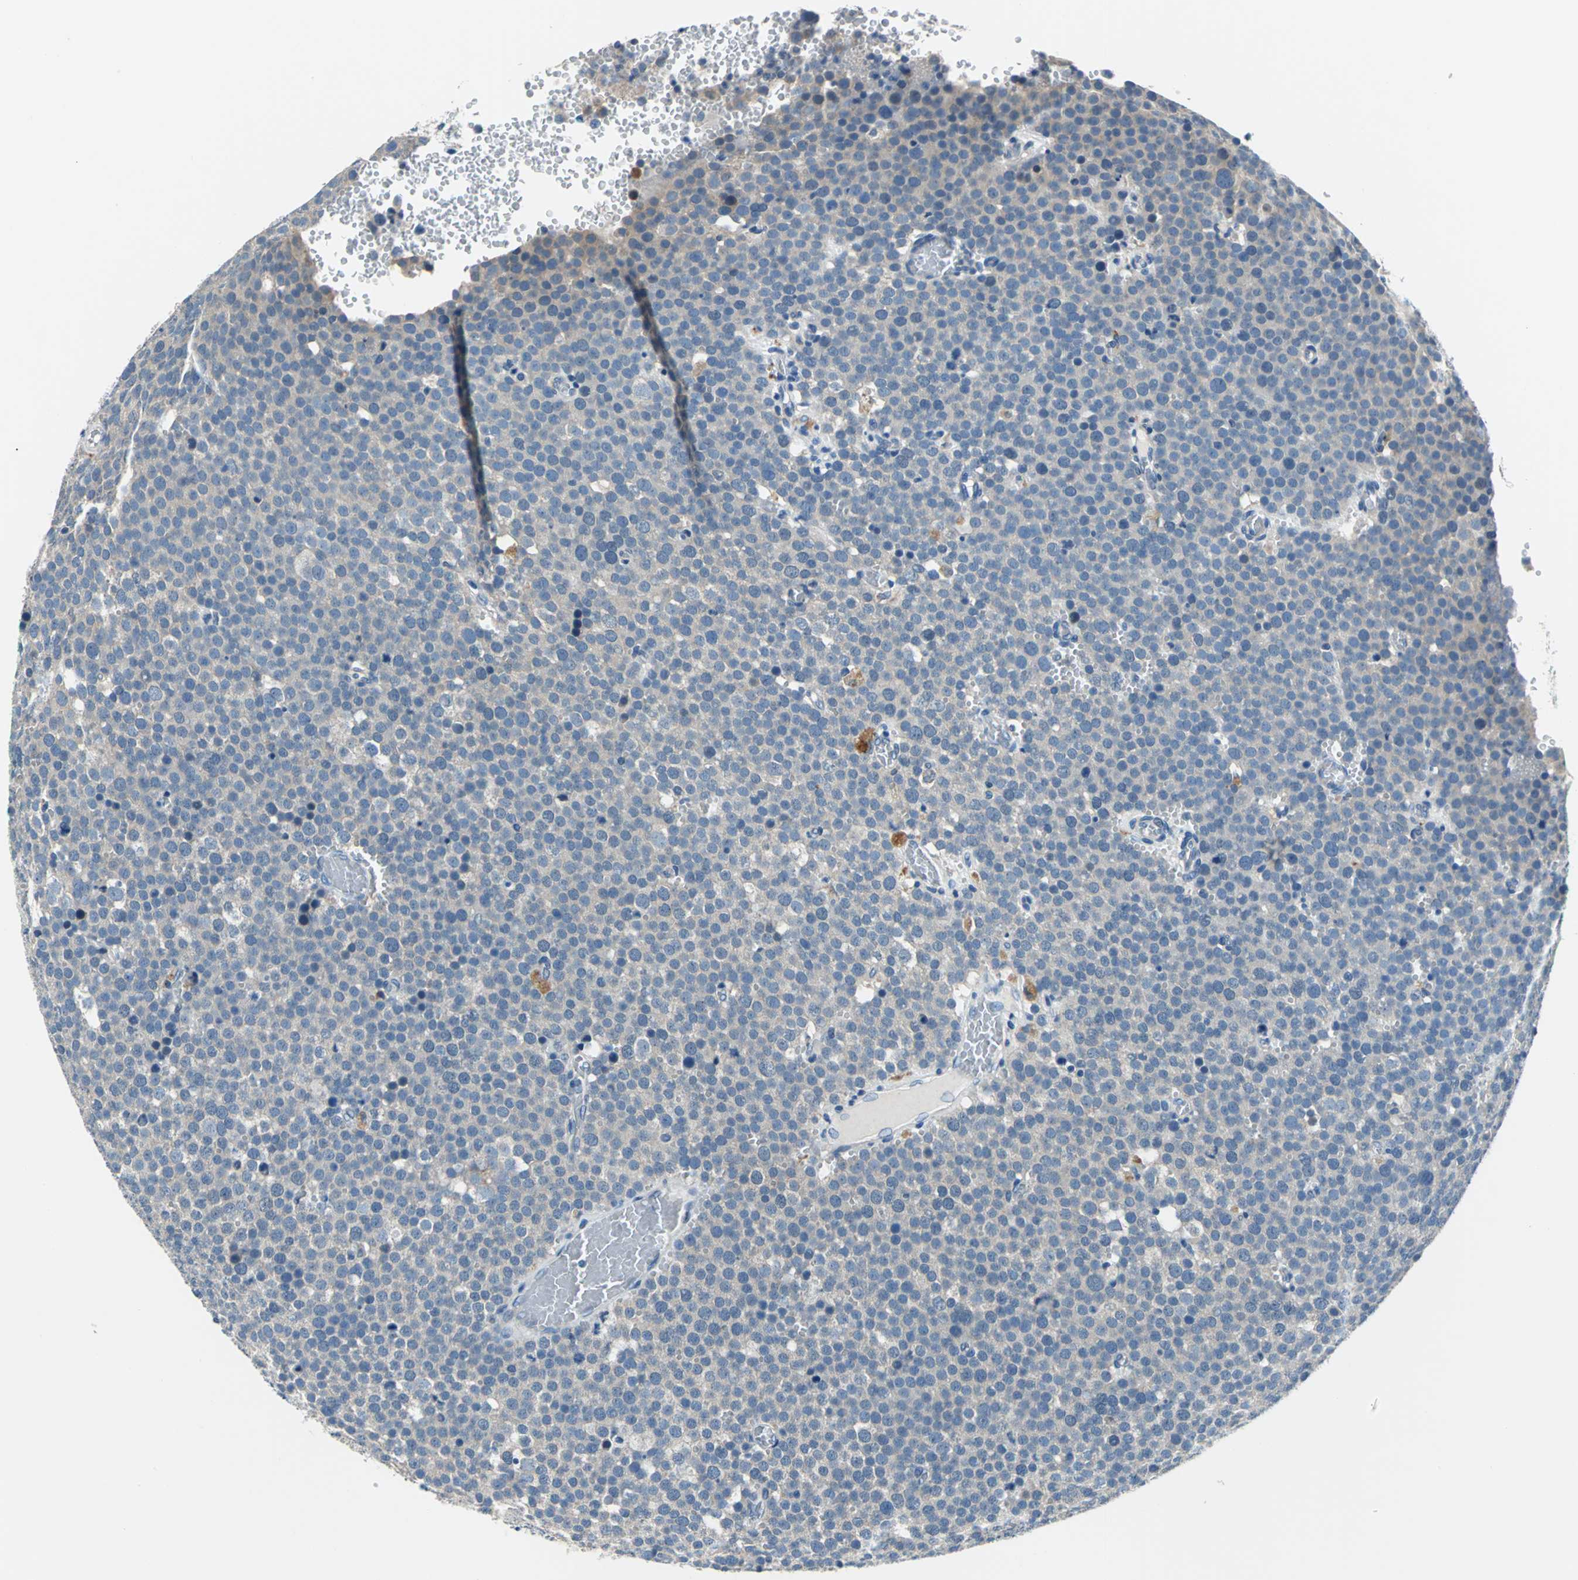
{"staining": {"intensity": "weak", "quantity": "25%-75%", "location": "cytoplasmic/membranous"}, "tissue": "testis cancer", "cell_type": "Tumor cells", "image_type": "cancer", "snomed": [{"axis": "morphology", "description": "Seminoma, NOS"}, {"axis": "topography", "description": "Testis"}], "caption": "Immunohistochemical staining of human testis cancer (seminoma) displays weak cytoplasmic/membranous protein staining in approximately 25%-75% of tumor cells. Using DAB (brown) and hematoxylin (blue) stains, captured at high magnification using brightfield microscopy.", "gene": "RASD2", "patient": {"sex": "male", "age": 71}}